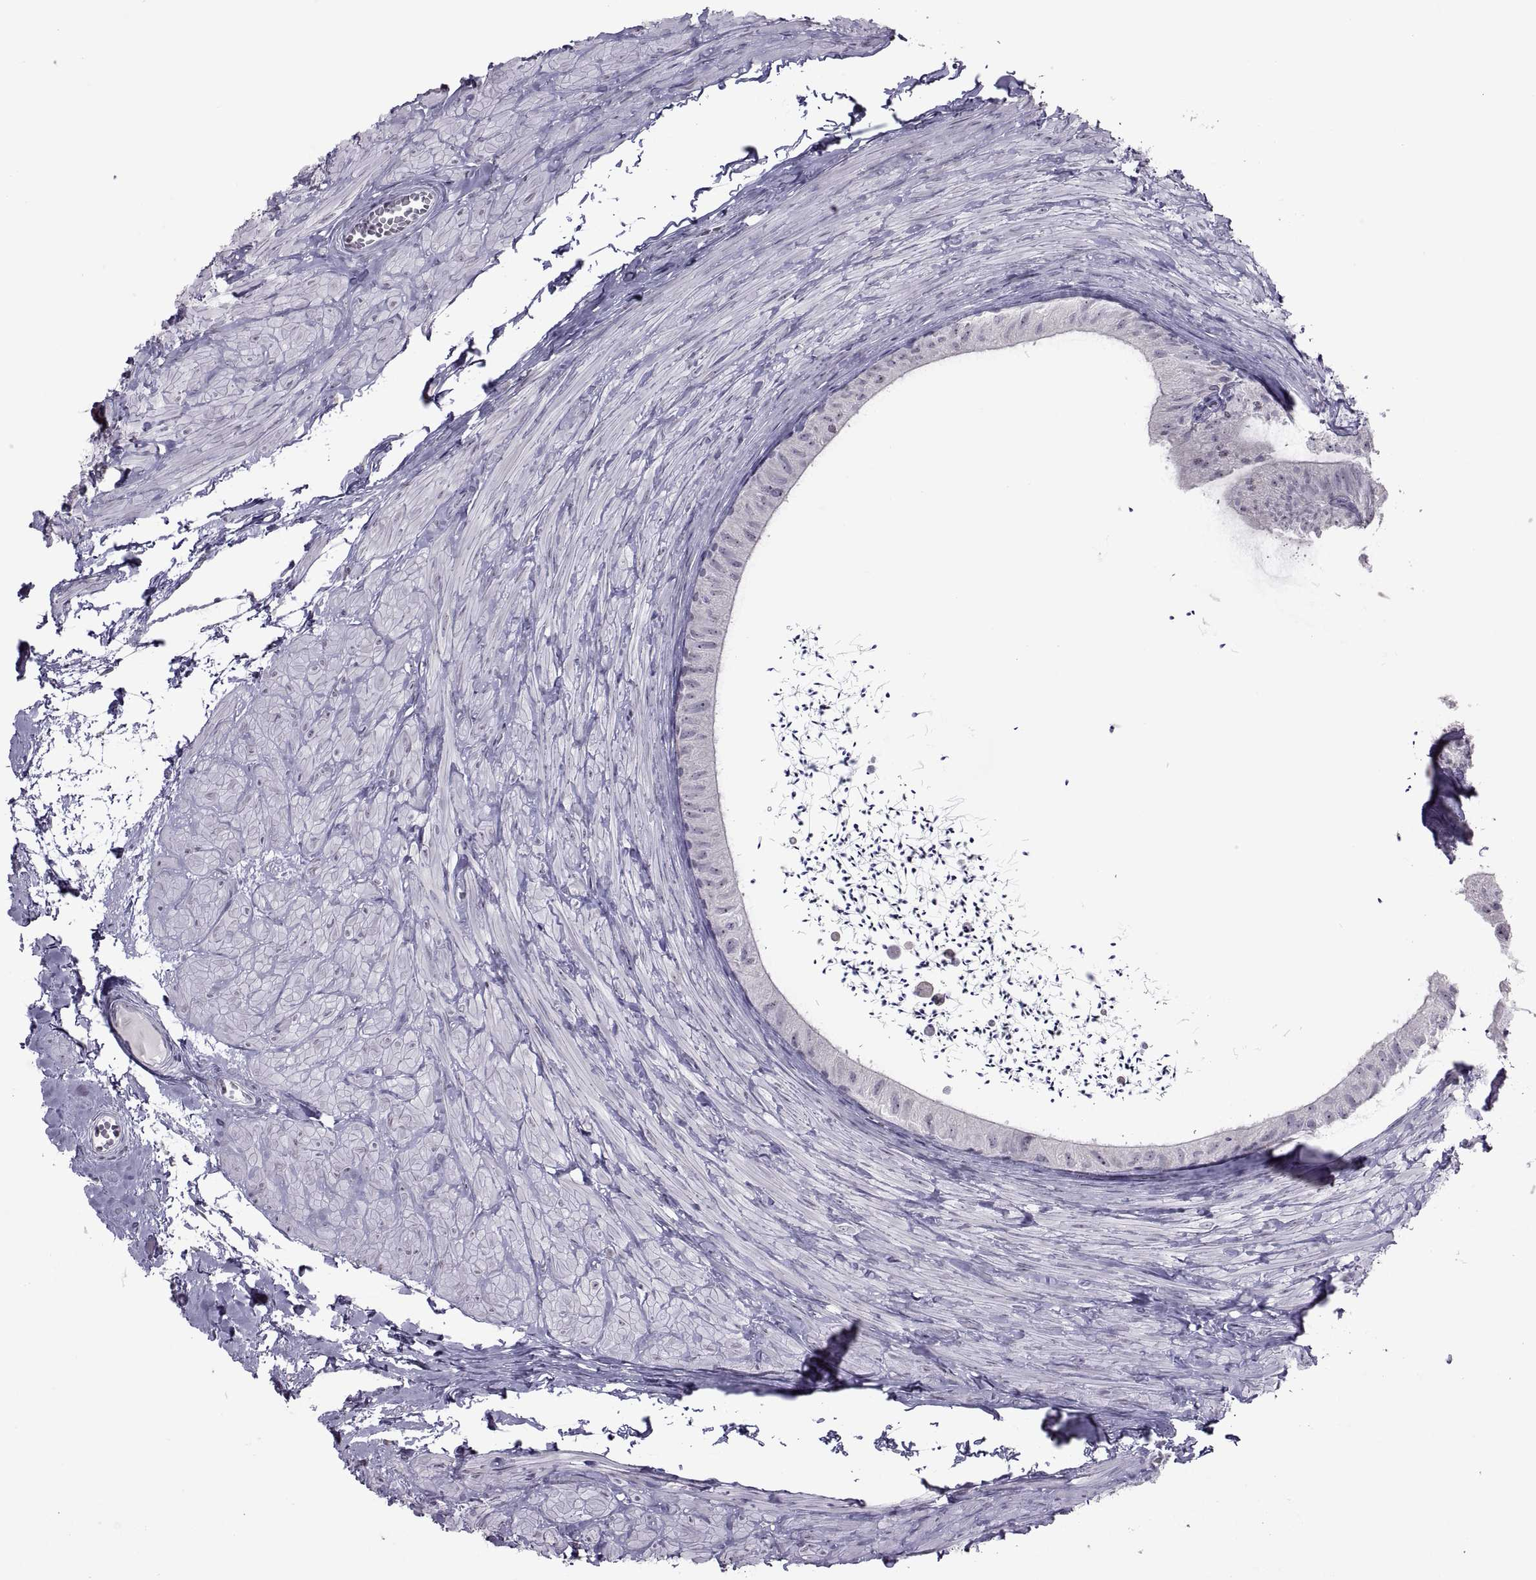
{"staining": {"intensity": "negative", "quantity": "none", "location": "none"}, "tissue": "epididymis", "cell_type": "Glandular cells", "image_type": "normal", "snomed": [{"axis": "morphology", "description": "Normal tissue, NOS"}, {"axis": "topography", "description": "Epididymis"}], "caption": "The immunohistochemistry micrograph has no significant positivity in glandular cells of epididymis. Brightfield microscopy of immunohistochemistry (IHC) stained with DAB (3,3'-diaminobenzidine) (brown) and hematoxylin (blue), captured at high magnification.", "gene": "ASIC2", "patient": {"sex": "male", "age": 32}}